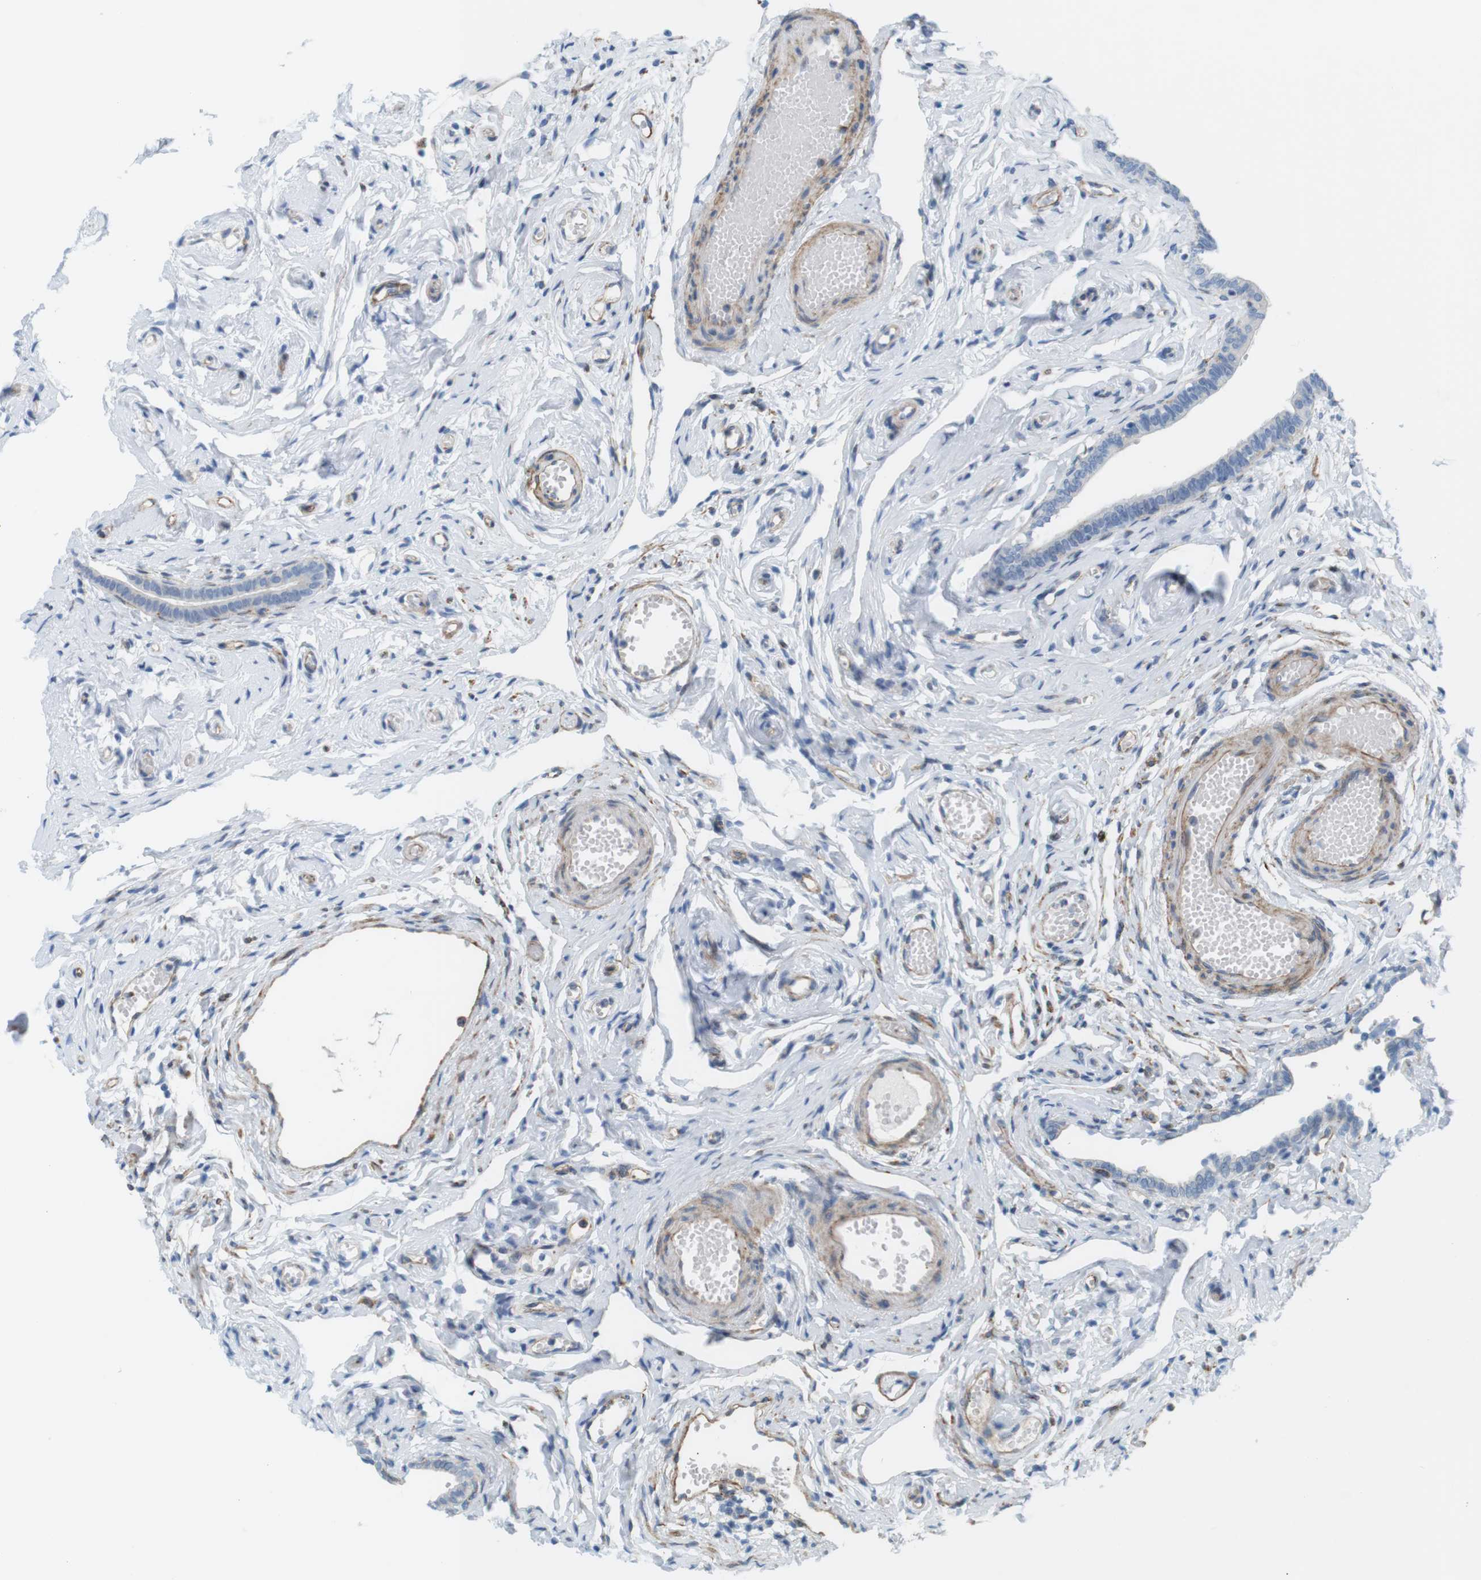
{"staining": {"intensity": "weak", "quantity": "<25%", "location": "cytoplasmic/membranous"}, "tissue": "fallopian tube", "cell_type": "Glandular cells", "image_type": "normal", "snomed": [{"axis": "morphology", "description": "Normal tissue, NOS"}, {"axis": "topography", "description": "Fallopian tube"}], "caption": "A high-resolution histopathology image shows IHC staining of unremarkable fallopian tube, which reveals no significant positivity in glandular cells. (DAB immunohistochemistry (IHC), high magnification).", "gene": "MYH9", "patient": {"sex": "female", "age": 71}}